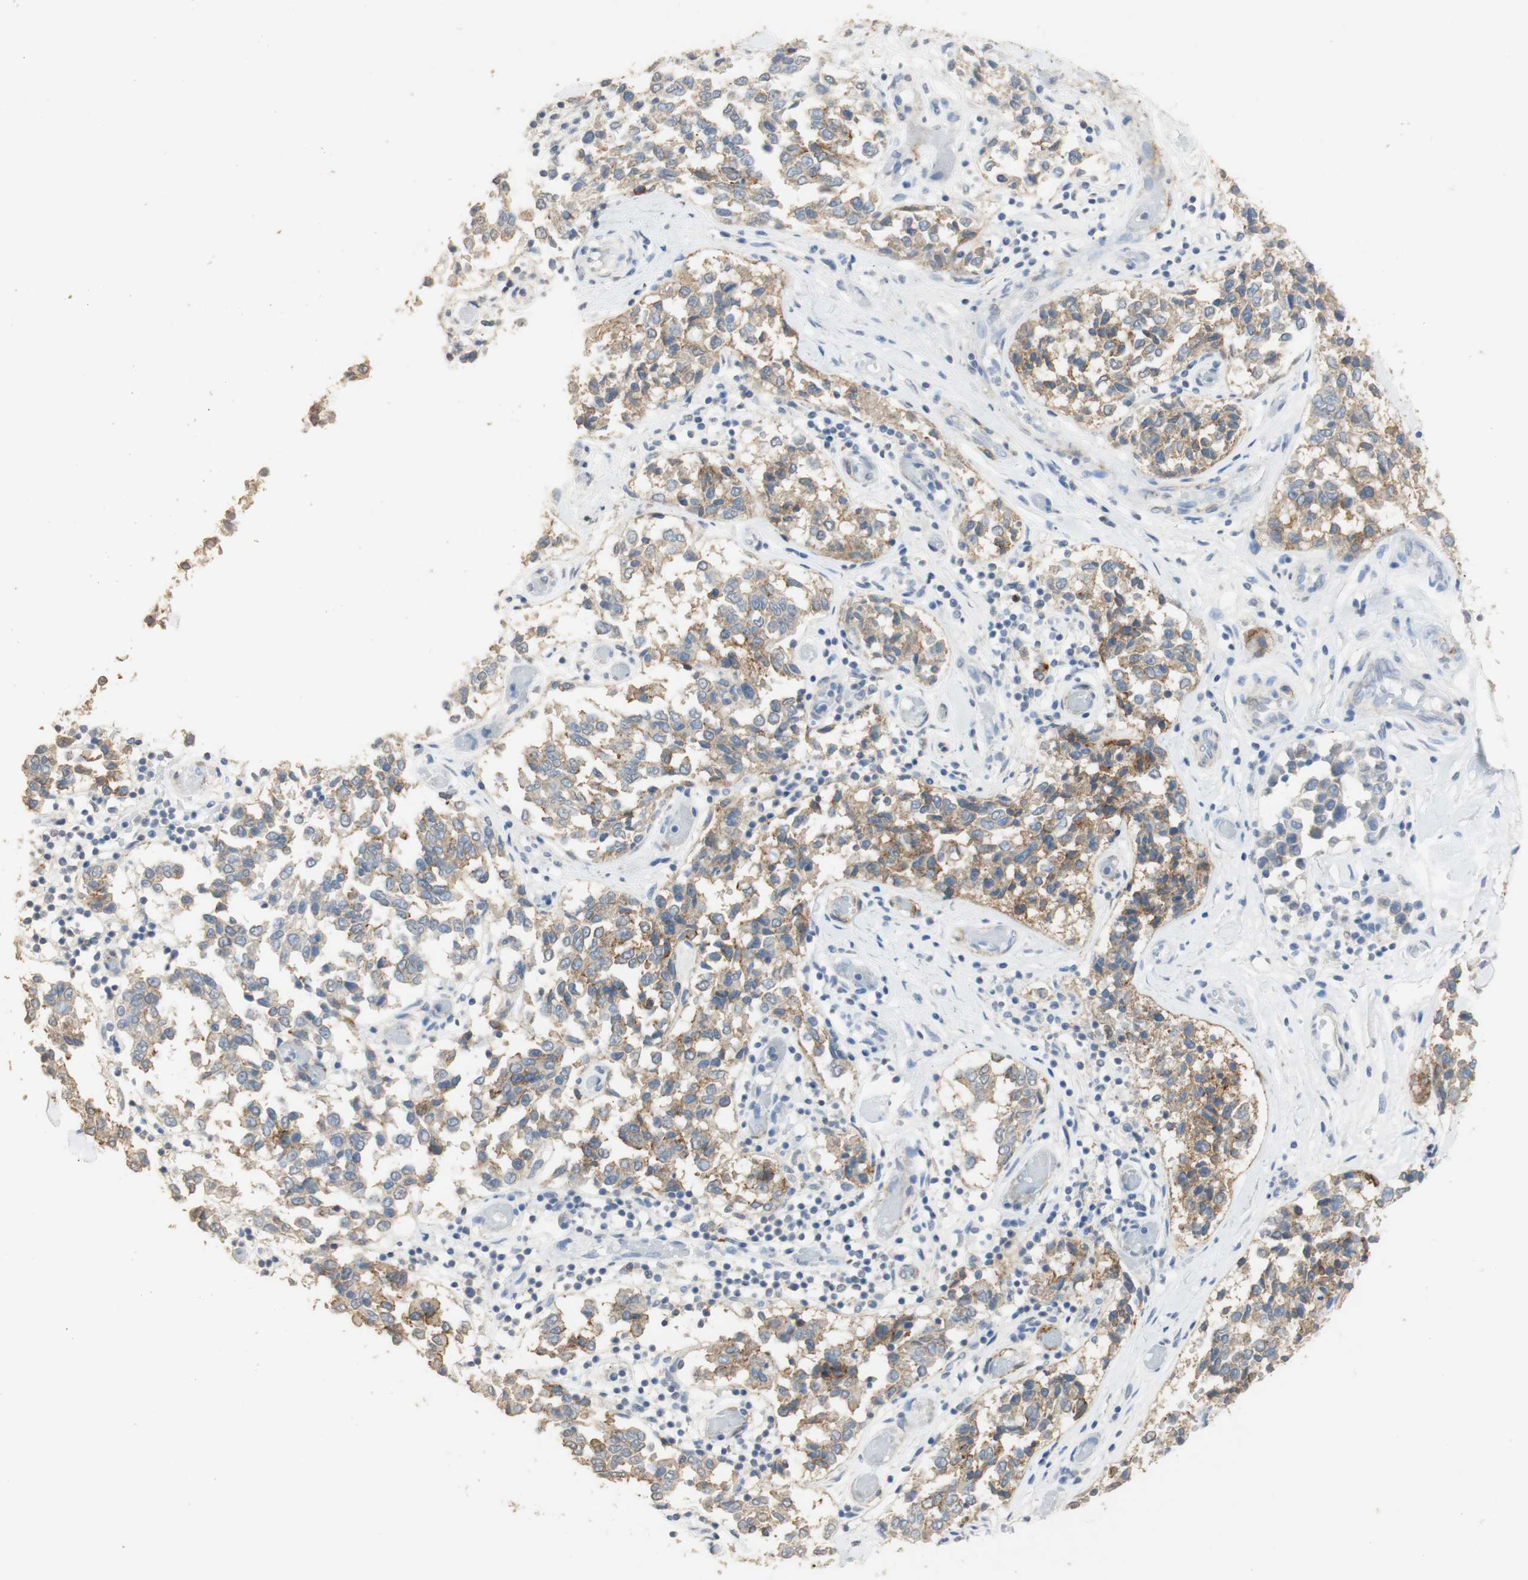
{"staining": {"intensity": "weak", "quantity": "25%-75%", "location": "cytoplasmic/membranous"}, "tissue": "melanoma", "cell_type": "Tumor cells", "image_type": "cancer", "snomed": [{"axis": "morphology", "description": "Malignant melanoma, NOS"}, {"axis": "topography", "description": "Skin"}], "caption": "Immunohistochemistry (IHC) of human melanoma reveals low levels of weak cytoplasmic/membranous expression in about 25%-75% of tumor cells.", "gene": "L1CAM", "patient": {"sex": "female", "age": 64}}